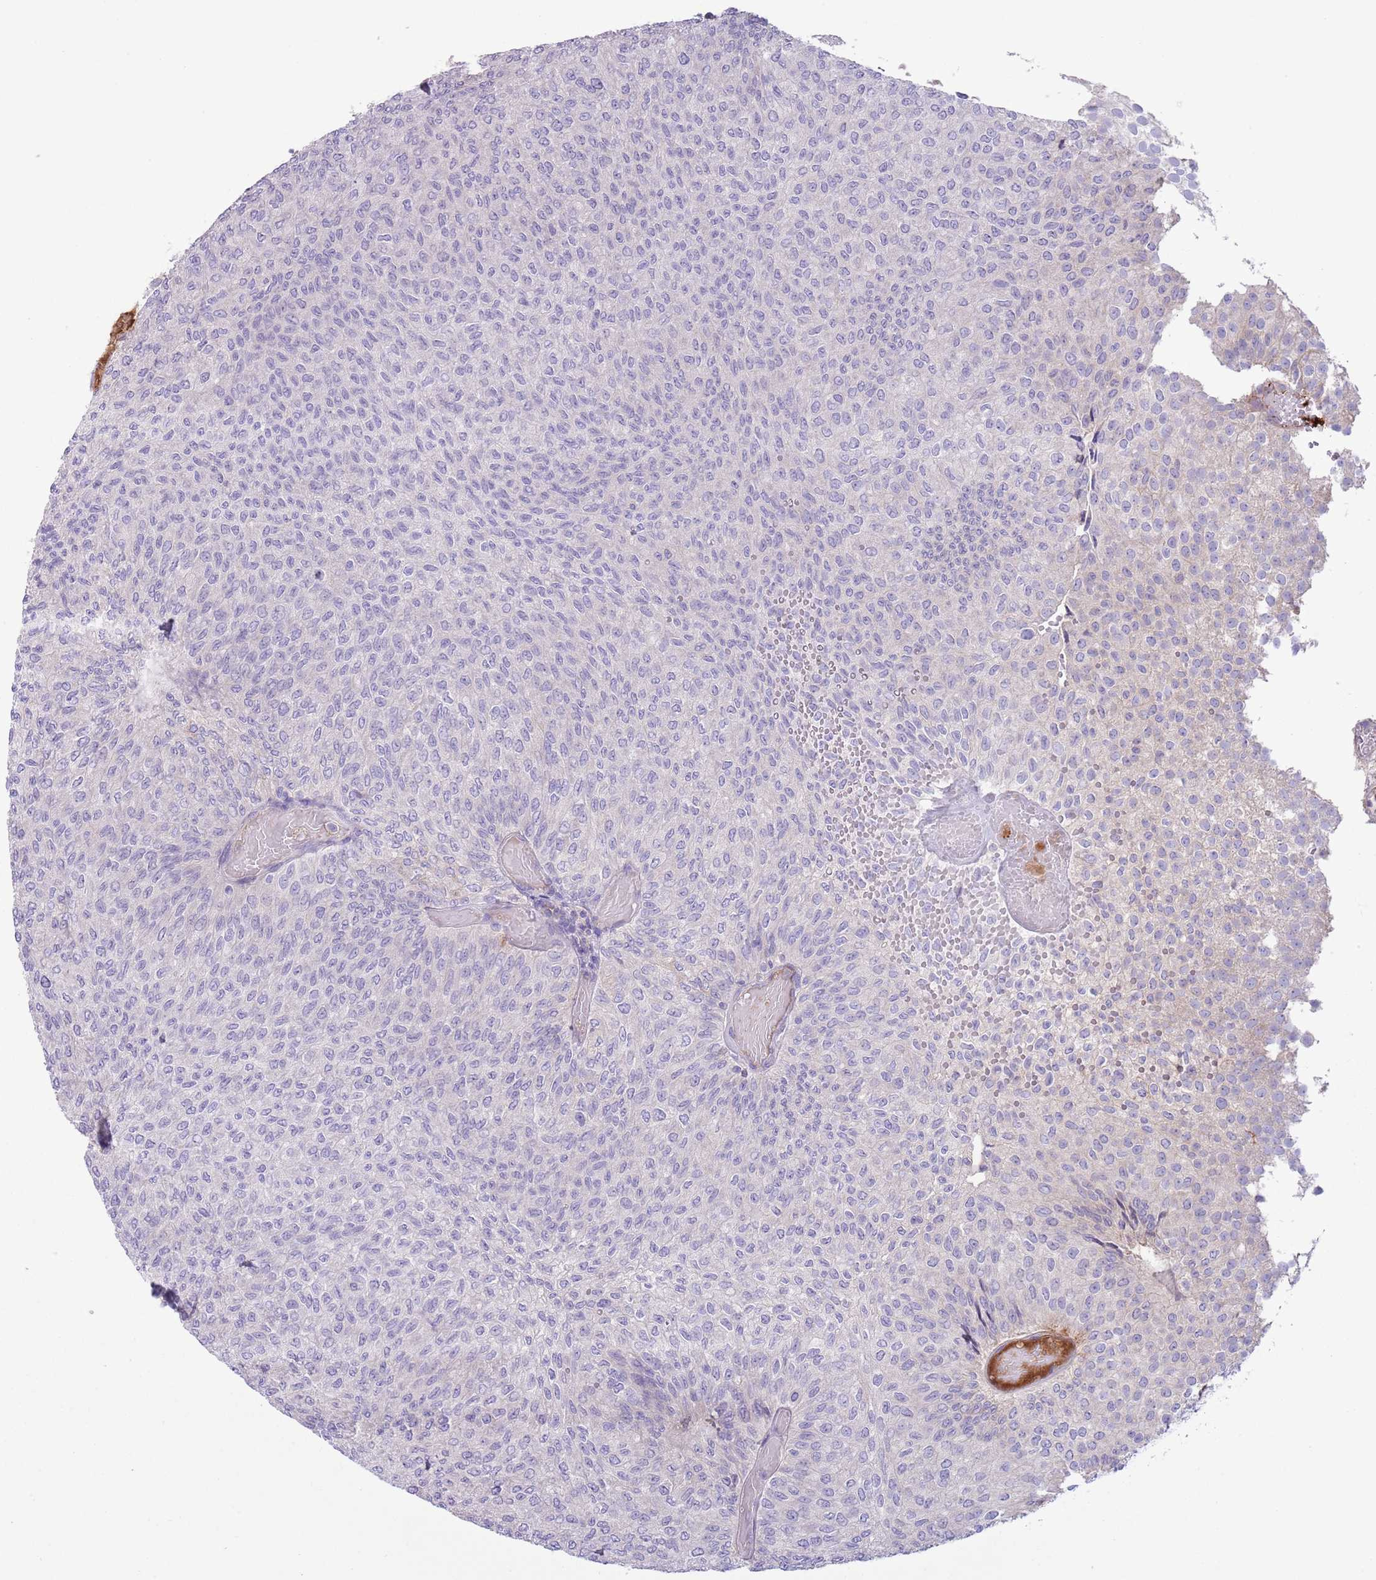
{"staining": {"intensity": "negative", "quantity": "none", "location": "none"}, "tissue": "urothelial cancer", "cell_type": "Tumor cells", "image_type": "cancer", "snomed": [{"axis": "morphology", "description": "Urothelial carcinoma, Low grade"}, {"axis": "topography", "description": "Urinary bladder"}], "caption": "An immunohistochemistry photomicrograph of urothelial cancer is shown. There is no staining in tumor cells of urothelial cancer.", "gene": "CFH", "patient": {"sex": "male", "age": 78}}